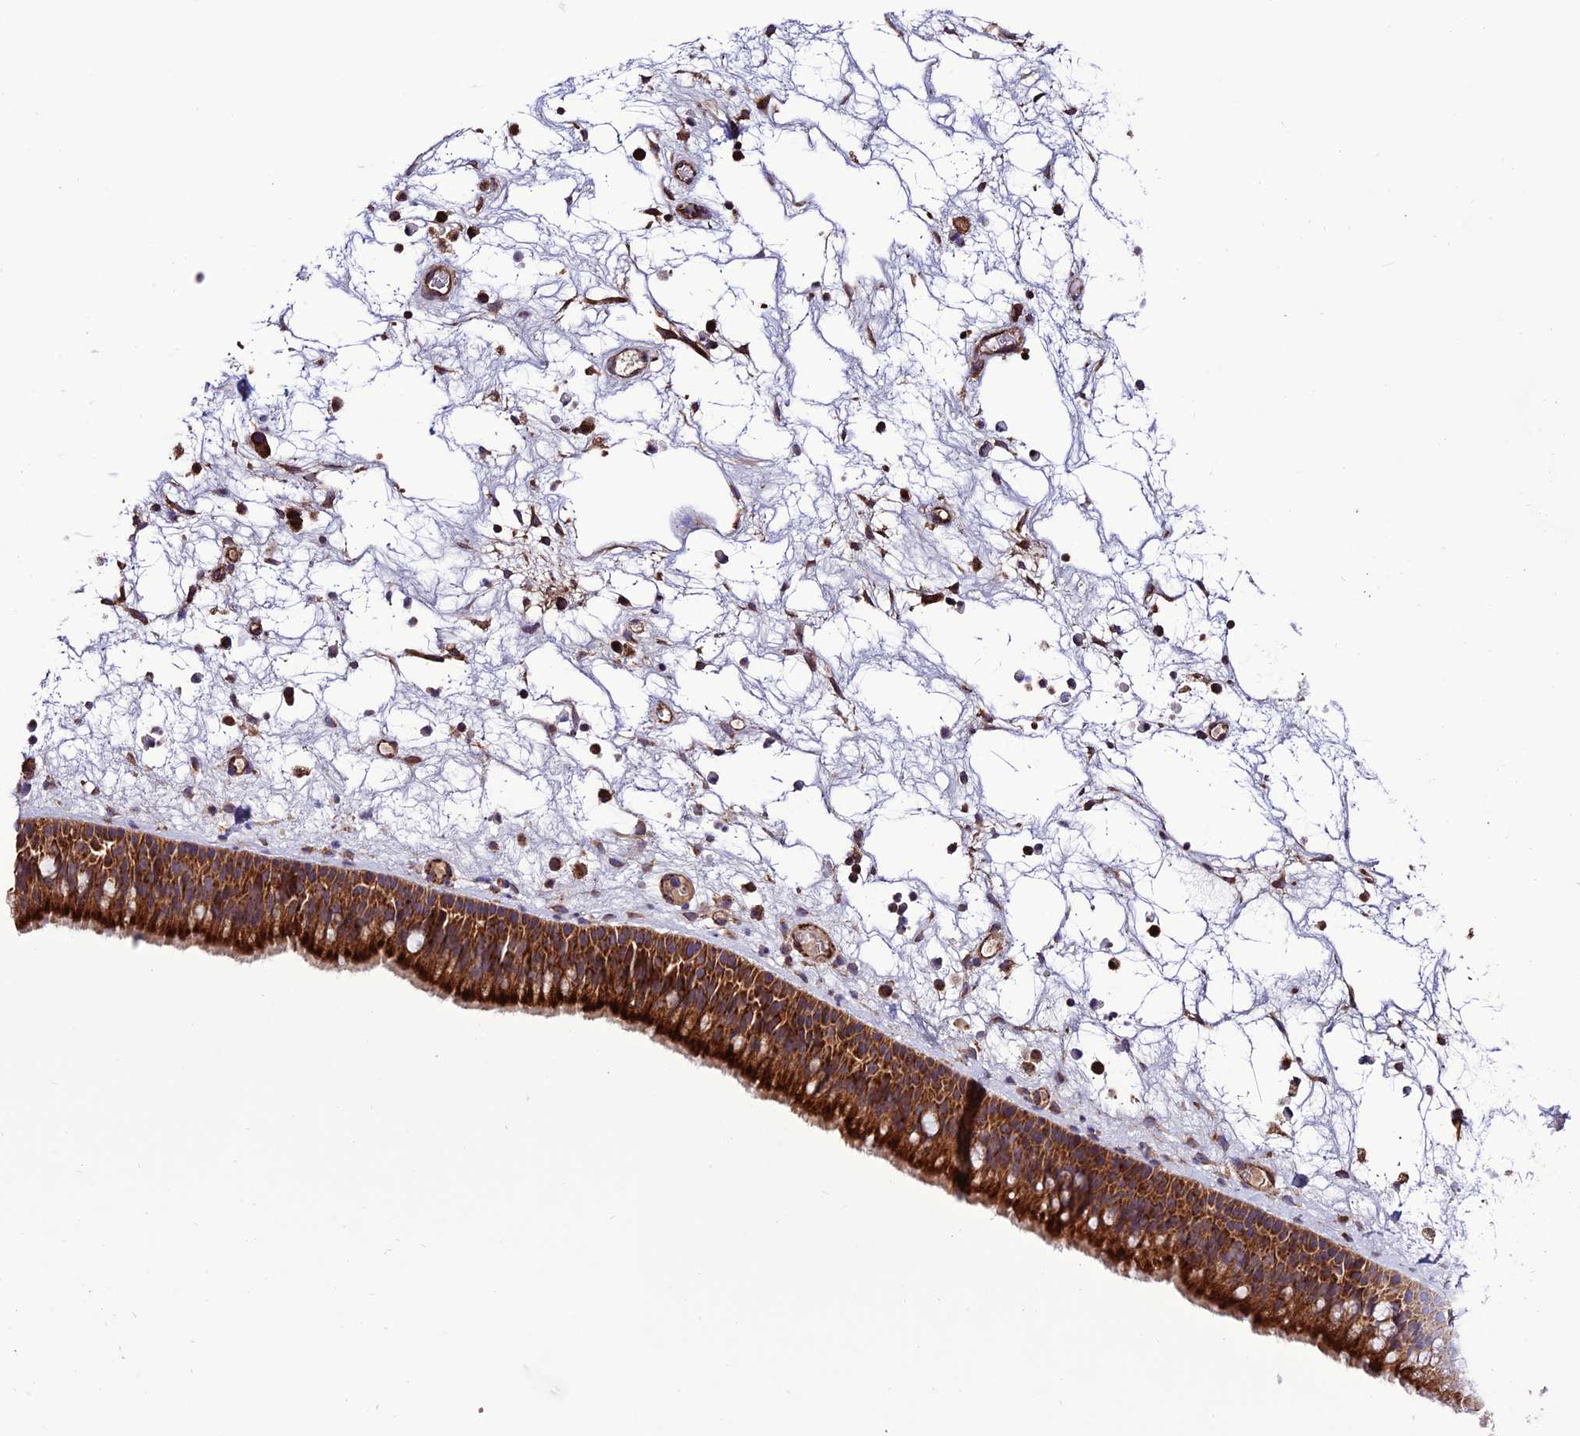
{"staining": {"intensity": "strong", "quantity": ">75%", "location": "cytoplasmic/membranous"}, "tissue": "nasopharynx", "cell_type": "Respiratory epithelial cells", "image_type": "normal", "snomed": [{"axis": "morphology", "description": "Normal tissue, NOS"}, {"axis": "morphology", "description": "Inflammation, NOS"}, {"axis": "morphology", "description": "Malignant melanoma, Metastatic site"}, {"axis": "topography", "description": "Nasopharynx"}], "caption": "Nasopharynx stained with a brown dye exhibits strong cytoplasmic/membranous positive positivity in approximately >75% of respiratory epithelial cells.", "gene": "MRPS9", "patient": {"sex": "male", "age": 70}}